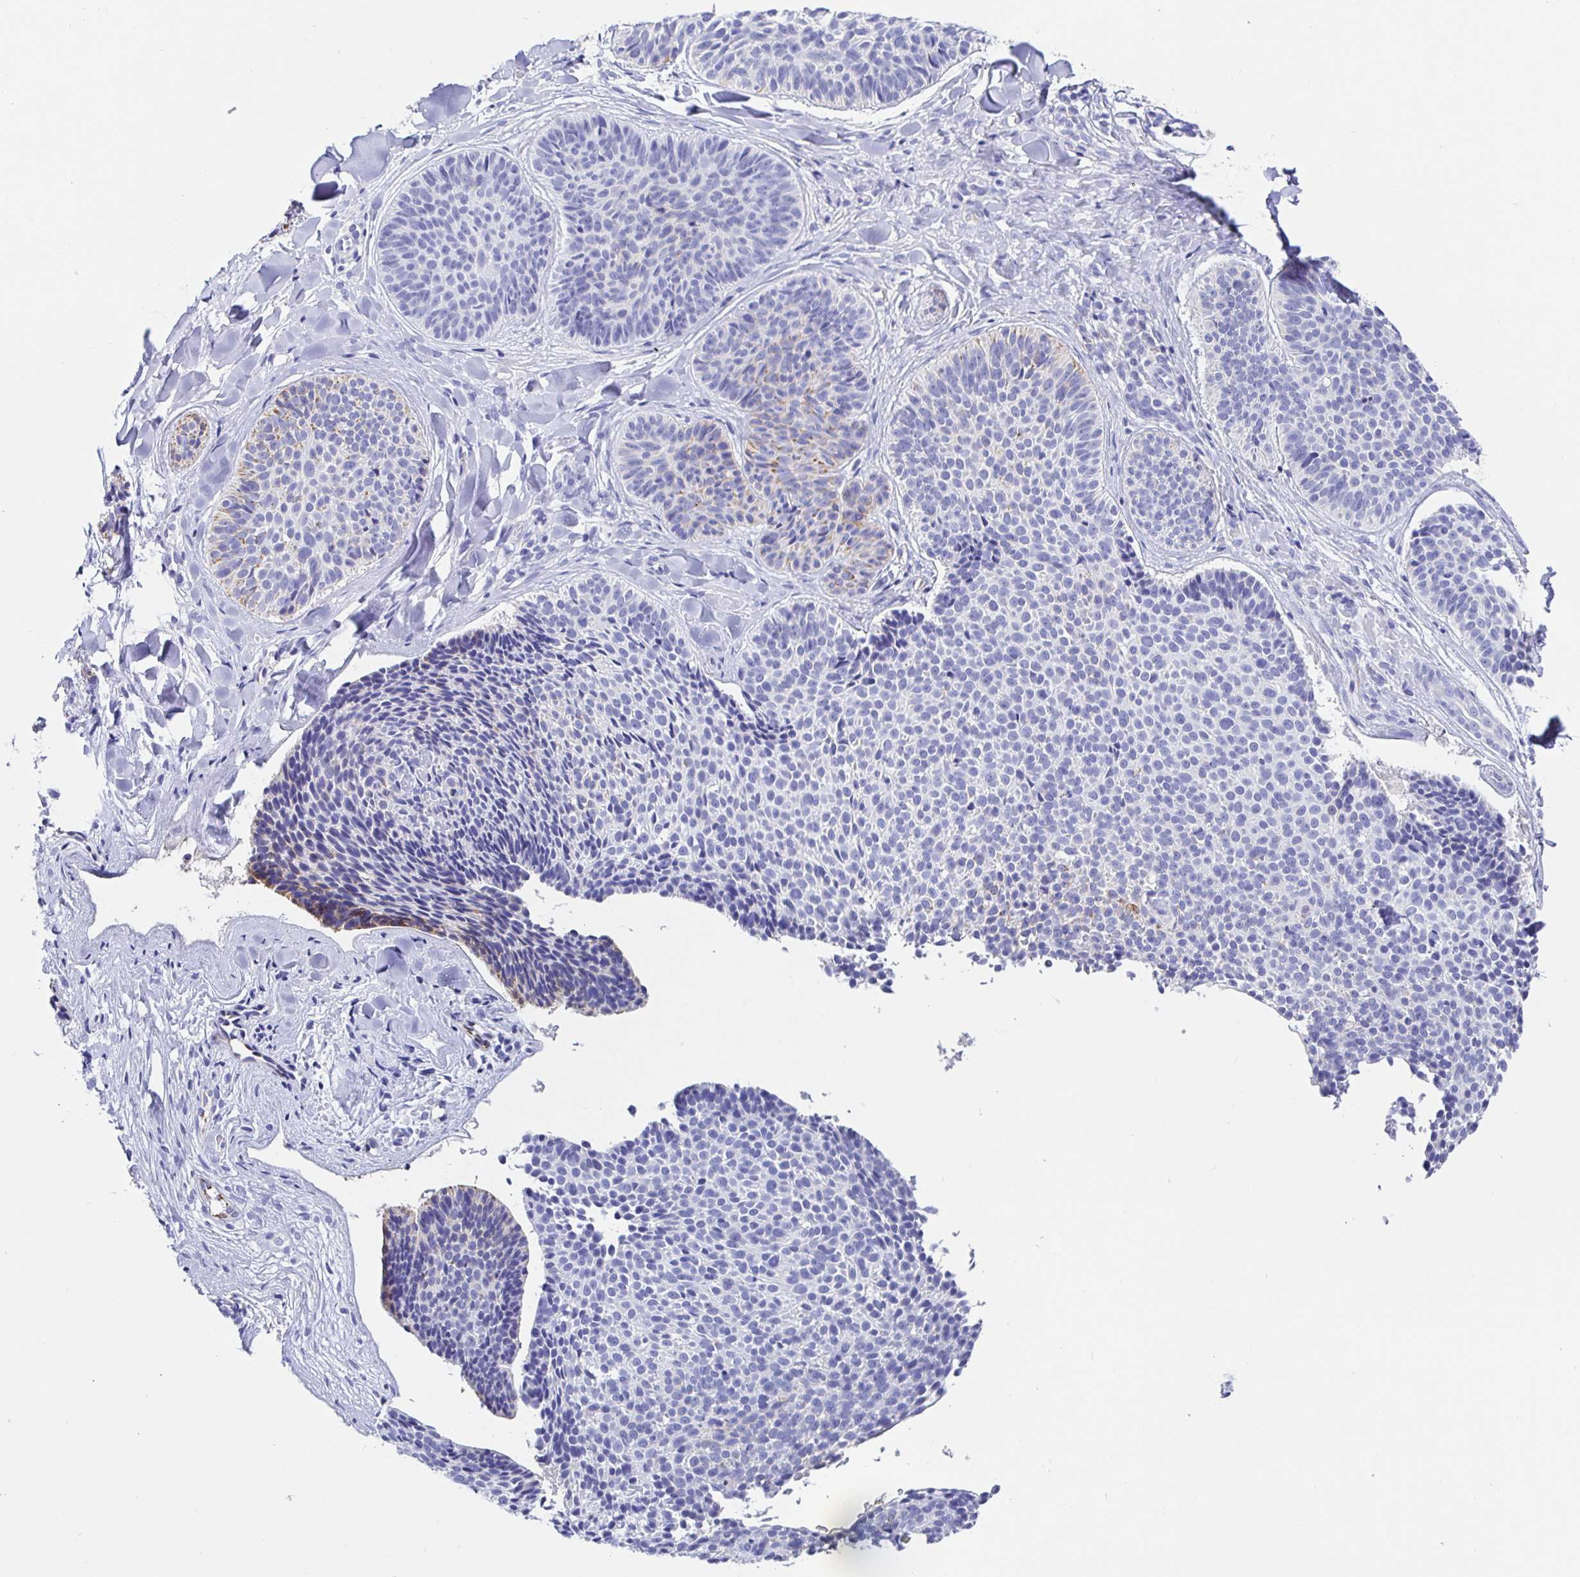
{"staining": {"intensity": "weak", "quantity": "<25%", "location": "cytoplasmic/membranous"}, "tissue": "skin cancer", "cell_type": "Tumor cells", "image_type": "cancer", "snomed": [{"axis": "morphology", "description": "Basal cell carcinoma"}, {"axis": "topography", "description": "Skin"}], "caption": "Tumor cells show no significant protein staining in skin cancer (basal cell carcinoma).", "gene": "MAOA", "patient": {"sex": "male", "age": 82}}